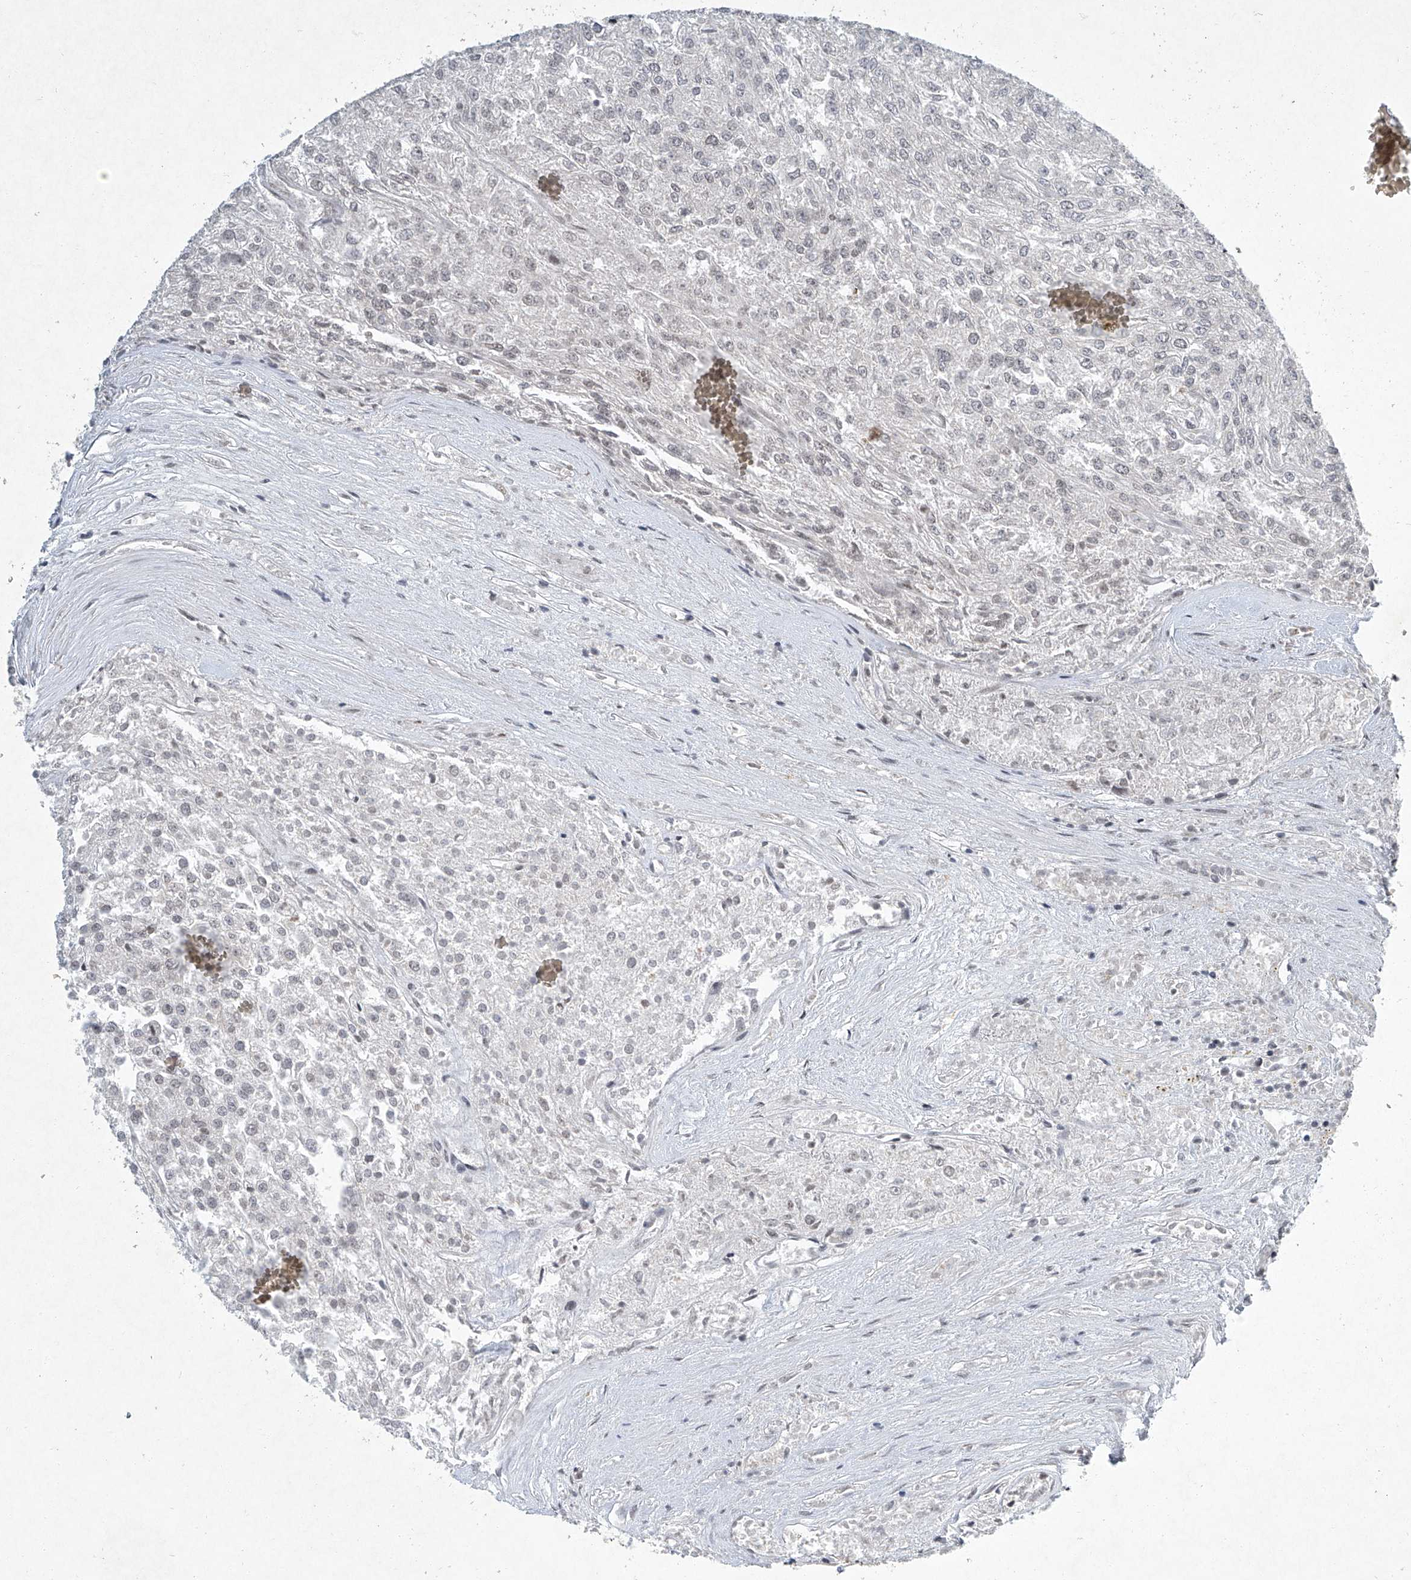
{"staining": {"intensity": "negative", "quantity": "none", "location": "none"}, "tissue": "renal cancer", "cell_type": "Tumor cells", "image_type": "cancer", "snomed": [{"axis": "morphology", "description": "Adenocarcinoma, NOS"}, {"axis": "topography", "description": "Kidney"}], "caption": "A histopathology image of renal cancer stained for a protein displays no brown staining in tumor cells.", "gene": "TFDP1", "patient": {"sex": "female", "age": 54}}